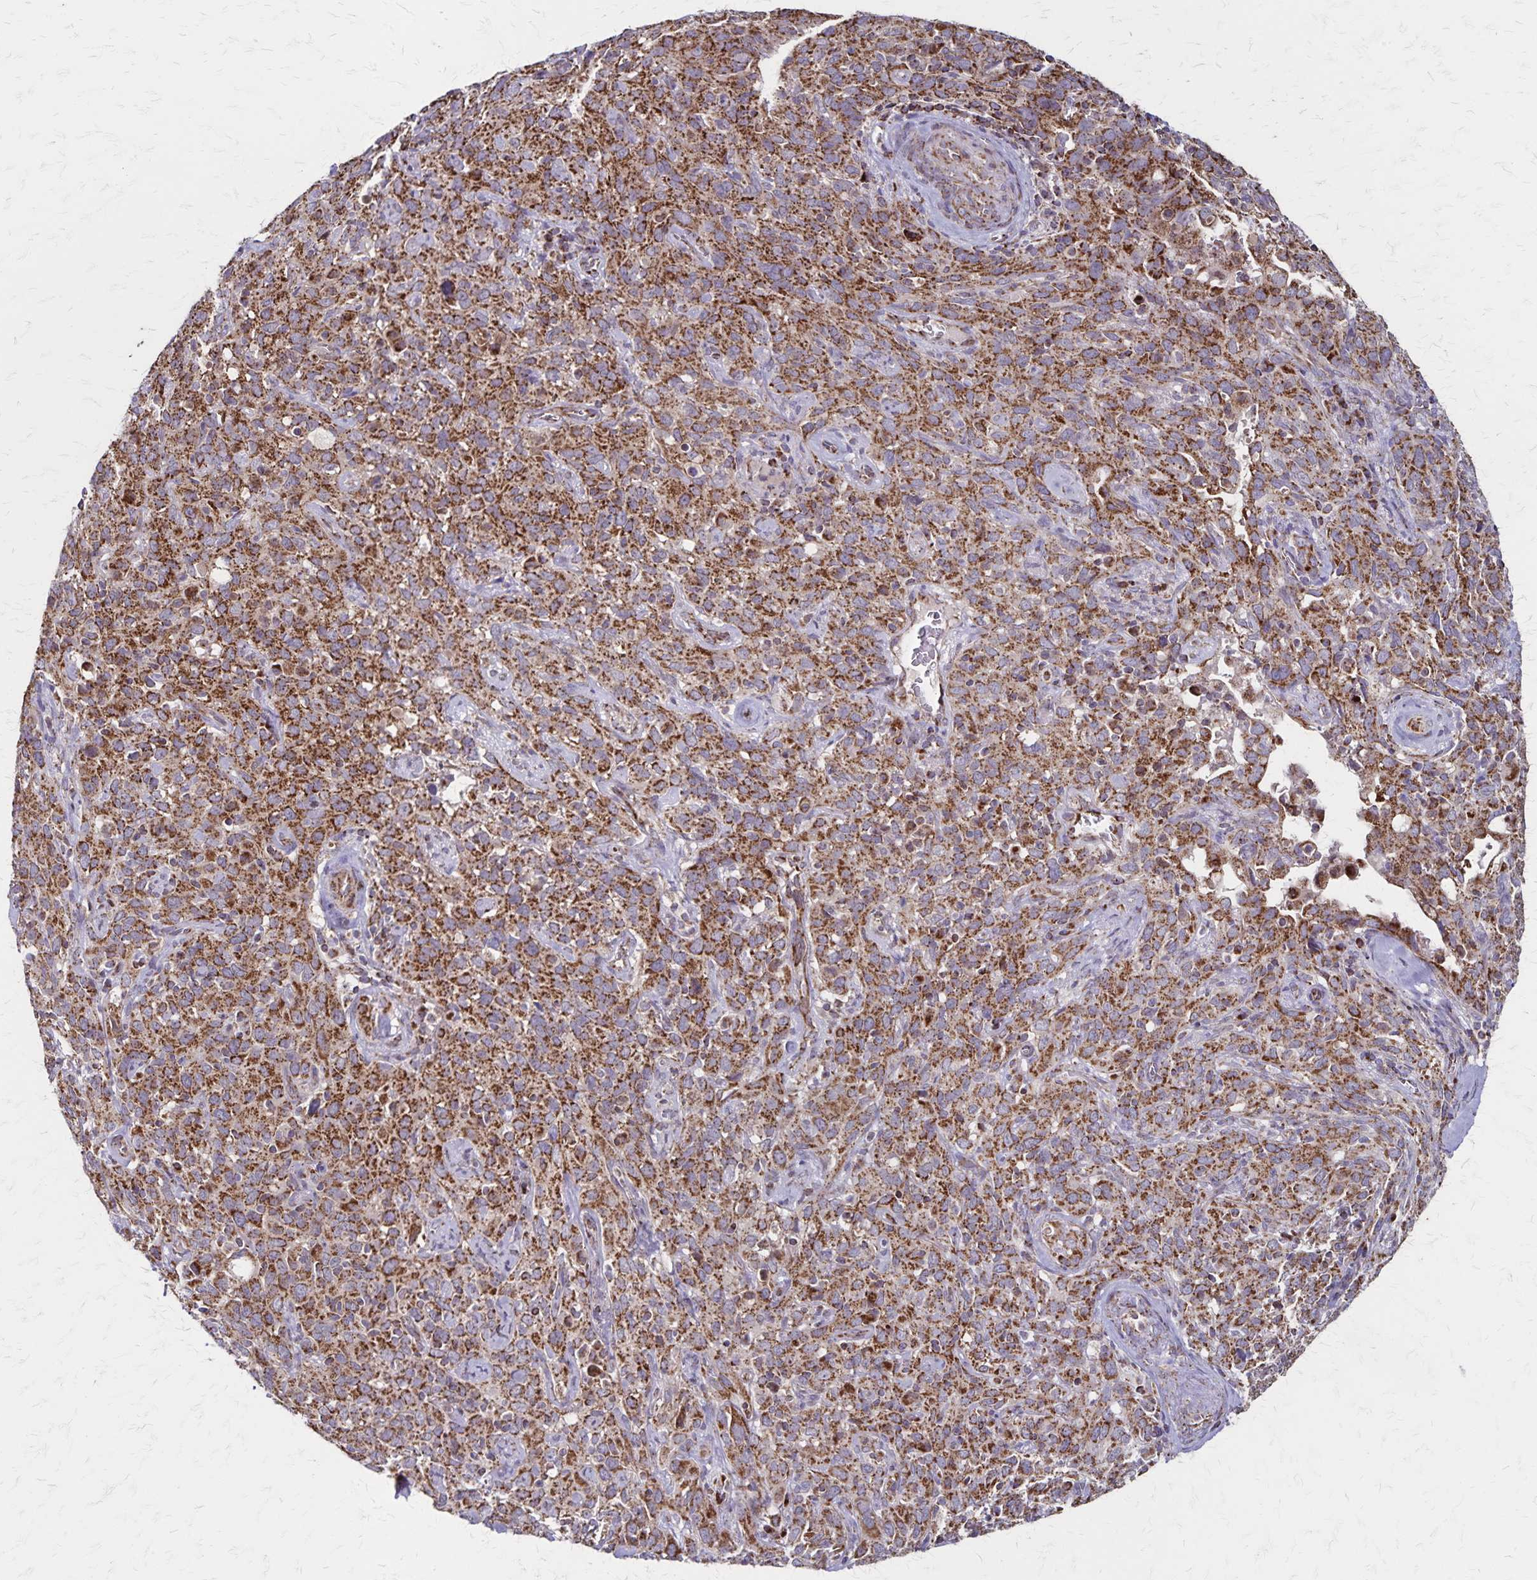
{"staining": {"intensity": "strong", "quantity": ">75%", "location": "cytoplasmic/membranous"}, "tissue": "cervical cancer", "cell_type": "Tumor cells", "image_type": "cancer", "snomed": [{"axis": "morphology", "description": "Normal tissue, NOS"}, {"axis": "morphology", "description": "Squamous cell carcinoma, NOS"}, {"axis": "topography", "description": "Cervix"}], "caption": "Cervical cancer stained with DAB IHC exhibits high levels of strong cytoplasmic/membranous expression in approximately >75% of tumor cells.", "gene": "NFS1", "patient": {"sex": "female", "age": 51}}